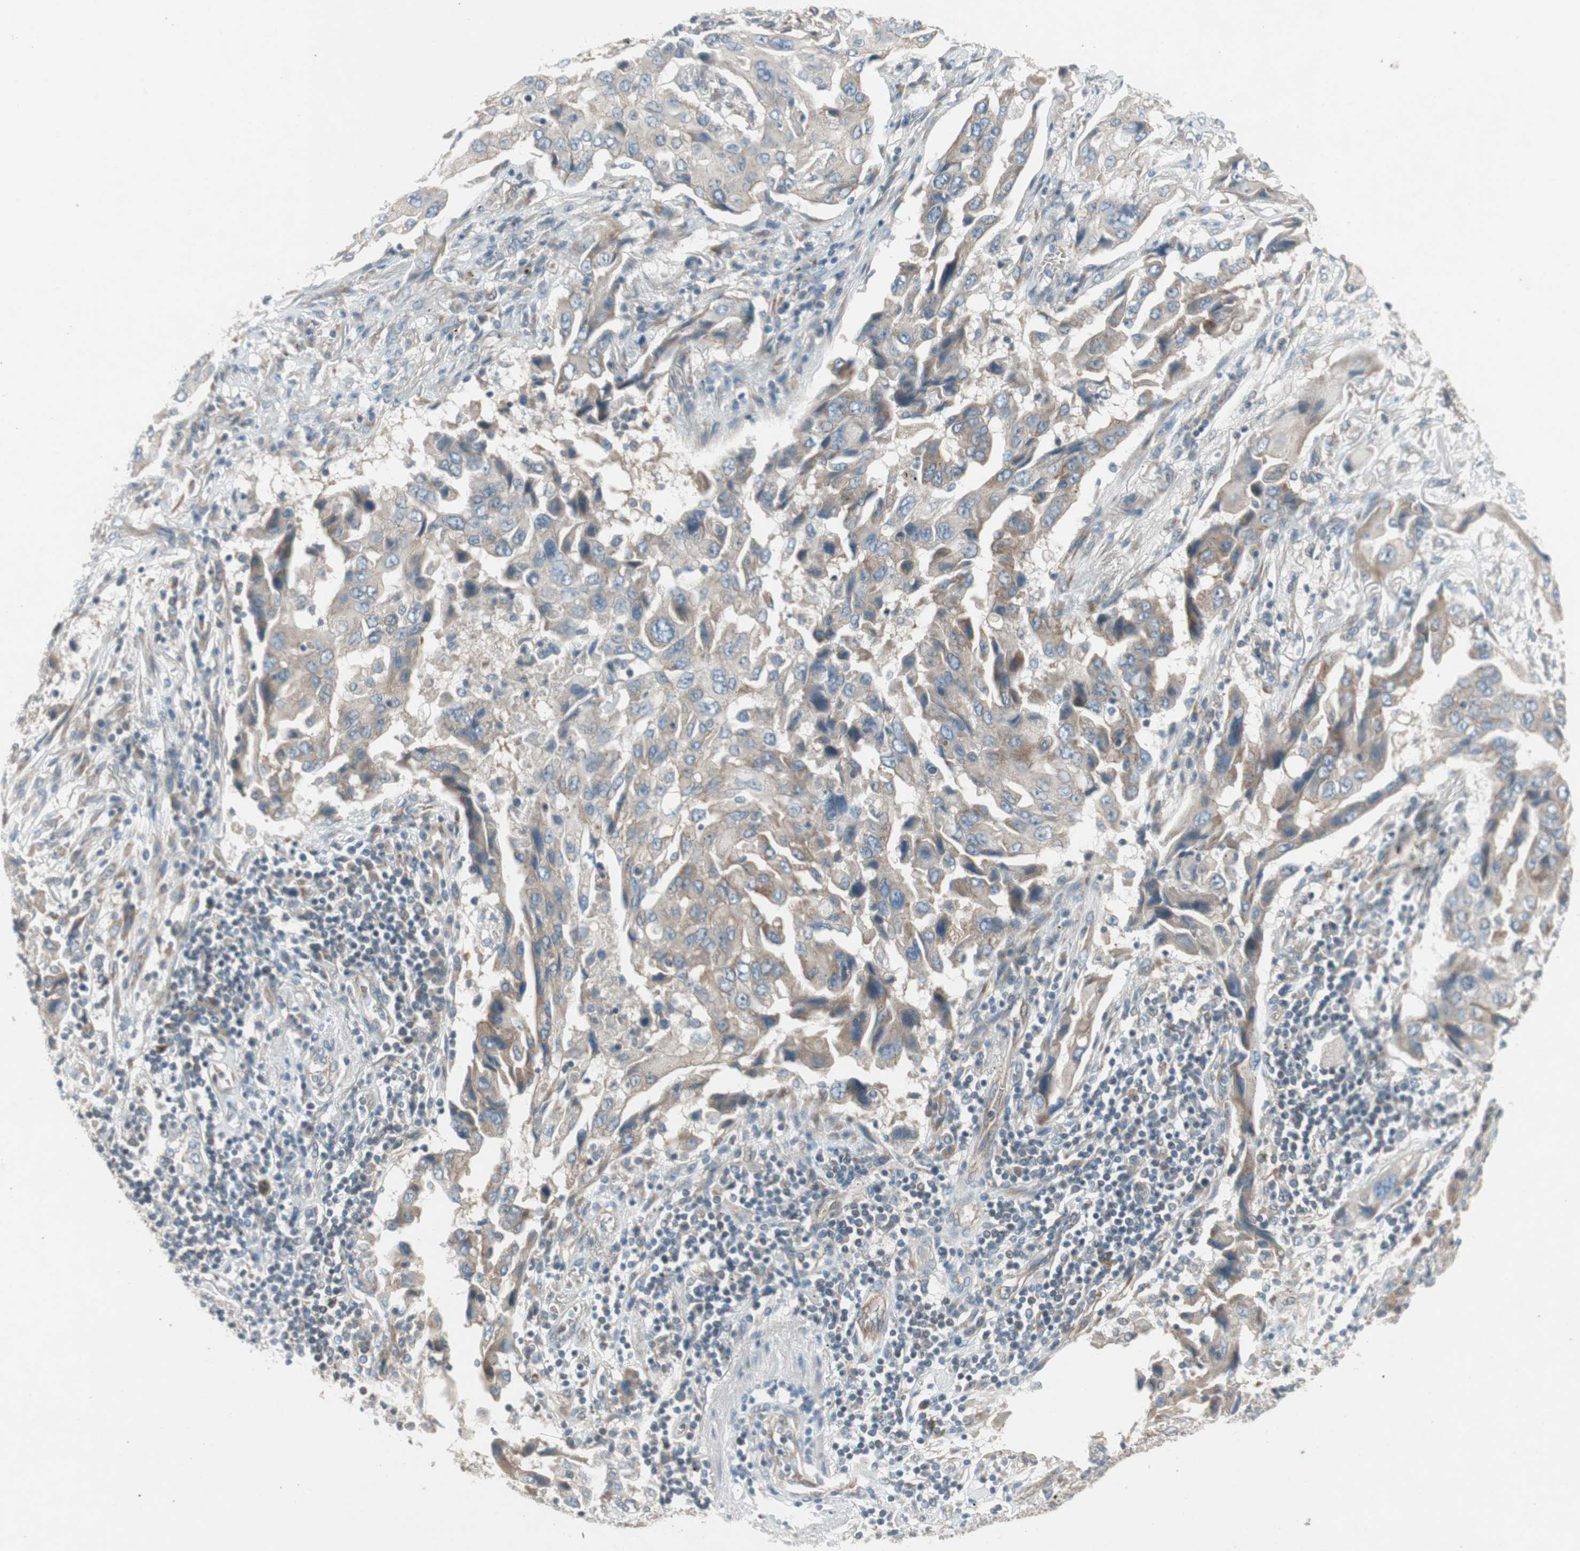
{"staining": {"intensity": "weak", "quantity": "25%-75%", "location": "cytoplasmic/membranous"}, "tissue": "lung cancer", "cell_type": "Tumor cells", "image_type": "cancer", "snomed": [{"axis": "morphology", "description": "Adenocarcinoma, NOS"}, {"axis": "topography", "description": "Lung"}], "caption": "Tumor cells reveal low levels of weak cytoplasmic/membranous staining in approximately 25%-75% of cells in lung cancer.", "gene": "PANK2", "patient": {"sex": "female", "age": 65}}